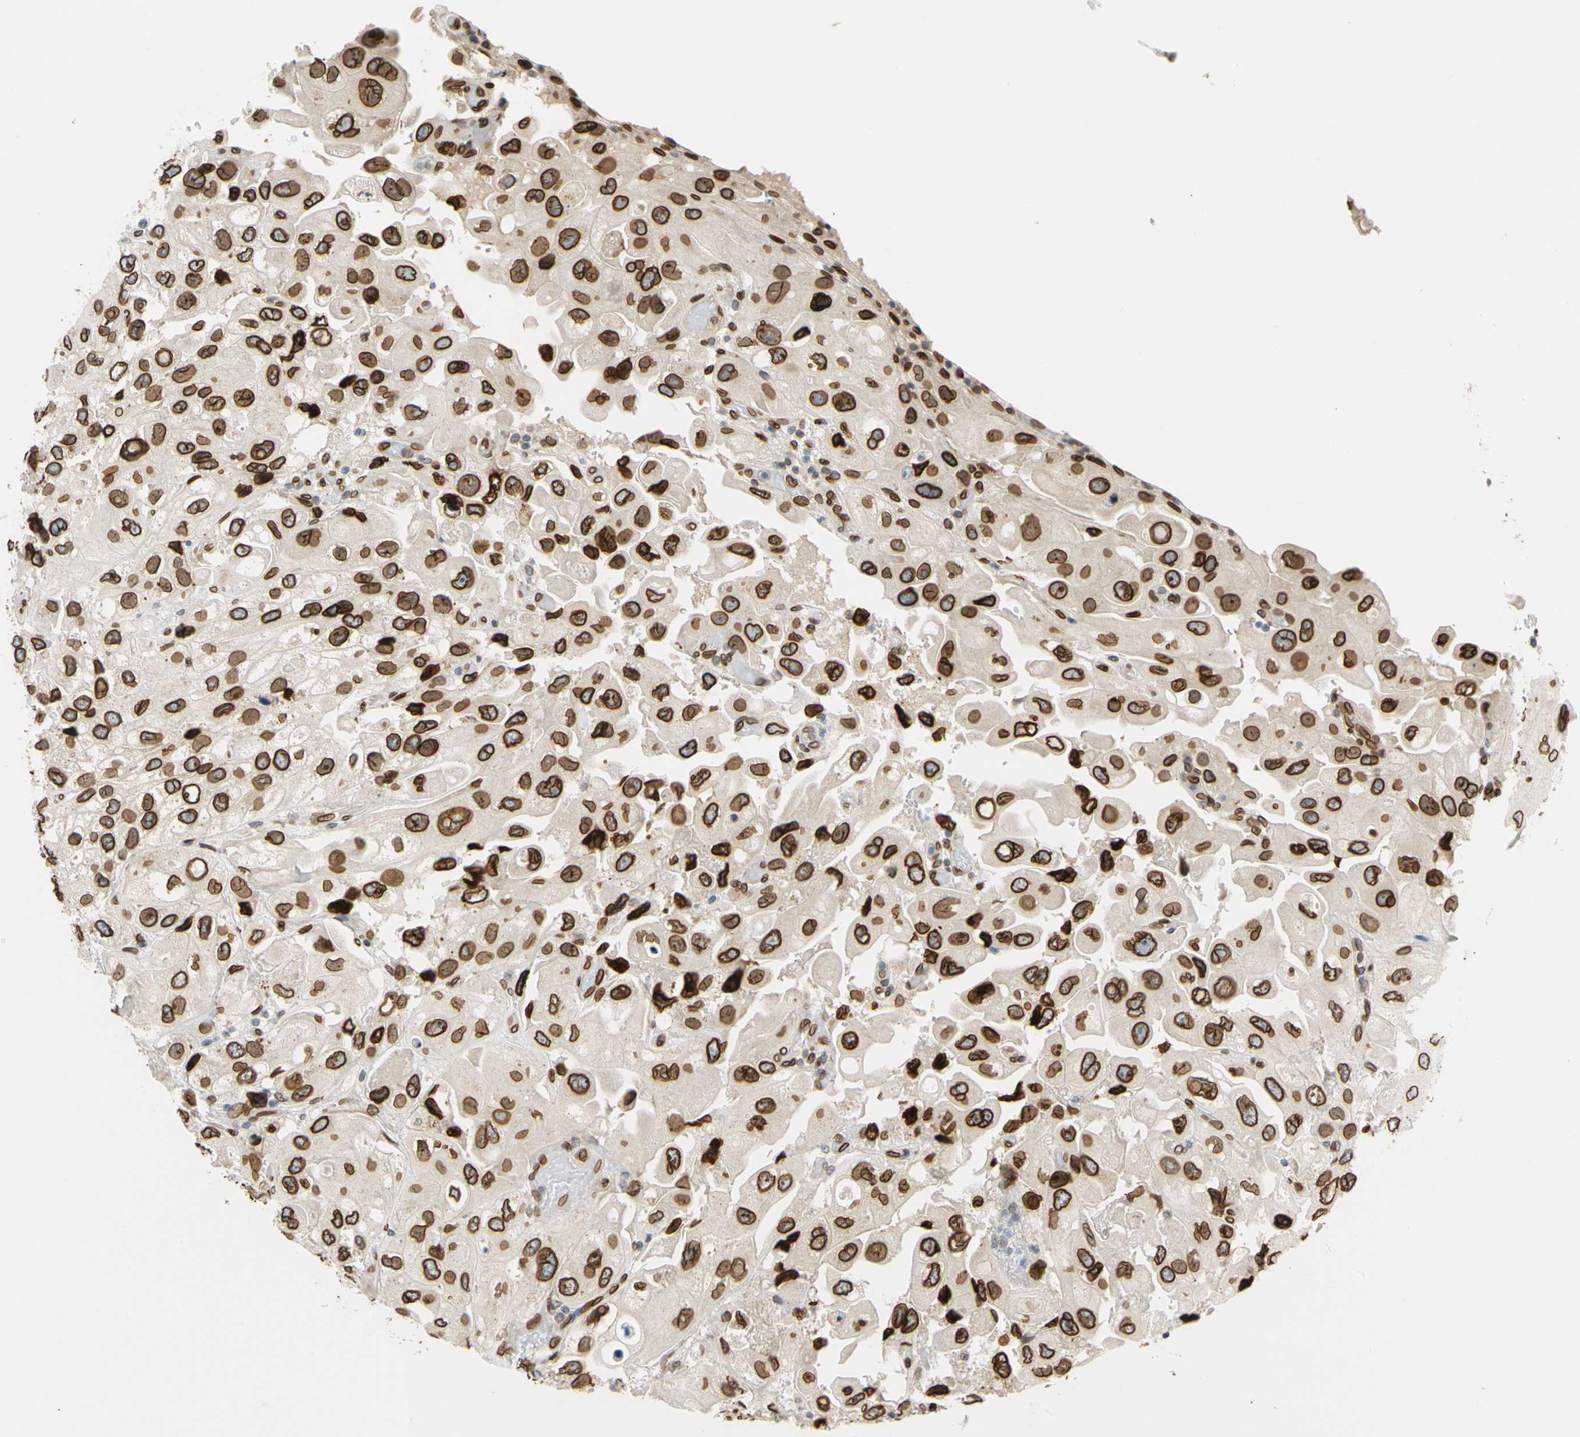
{"staining": {"intensity": "strong", "quantity": ">75%", "location": "cytoplasmic/membranous,nuclear"}, "tissue": "urothelial cancer", "cell_type": "Tumor cells", "image_type": "cancer", "snomed": [{"axis": "morphology", "description": "Urothelial carcinoma, High grade"}, {"axis": "topography", "description": "Urinary bladder"}], "caption": "The immunohistochemical stain labels strong cytoplasmic/membranous and nuclear expression in tumor cells of urothelial cancer tissue. (Brightfield microscopy of DAB IHC at high magnification).", "gene": "SUN1", "patient": {"sex": "female", "age": 64}}